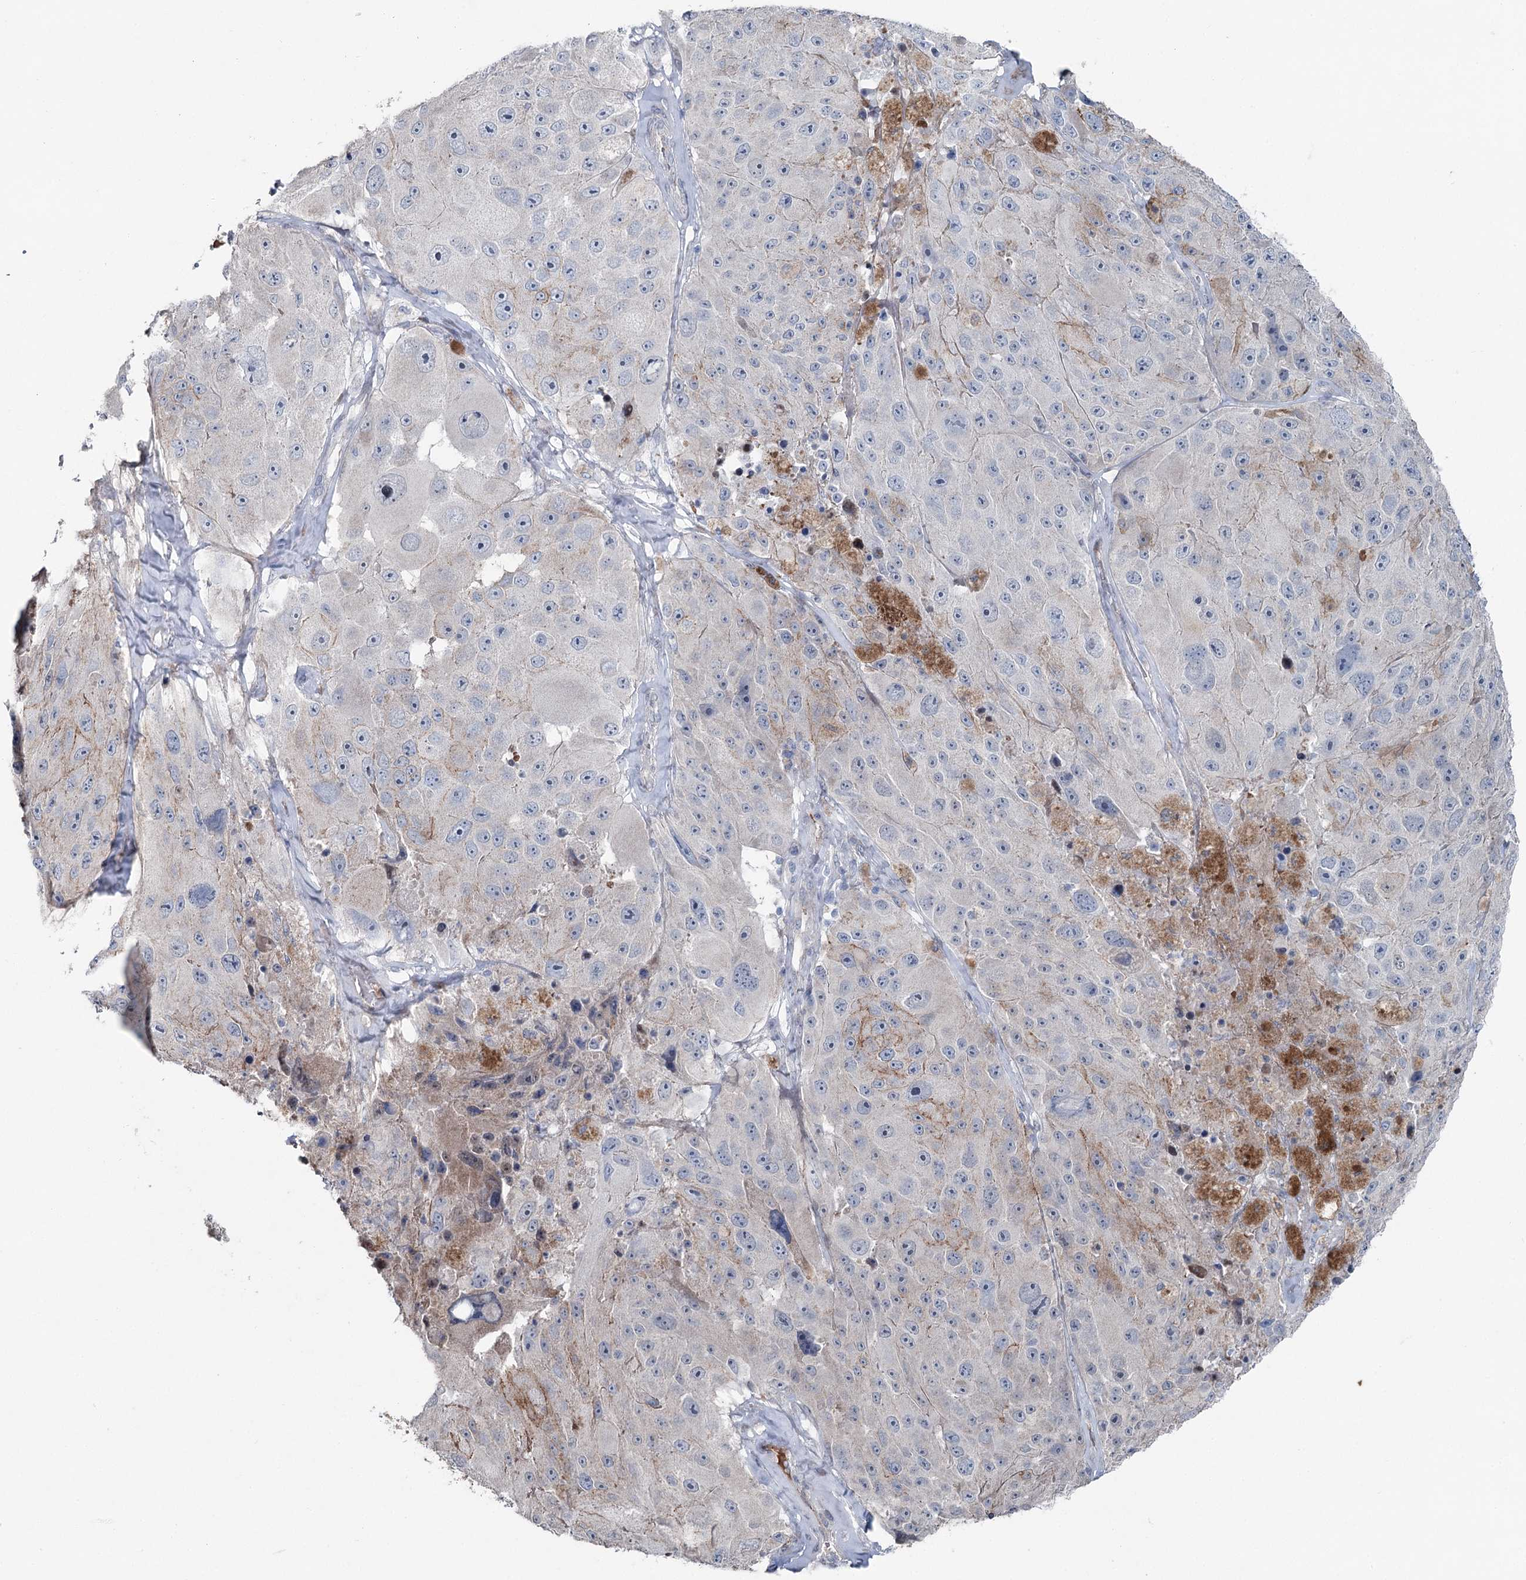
{"staining": {"intensity": "negative", "quantity": "none", "location": "none"}, "tissue": "melanoma", "cell_type": "Tumor cells", "image_type": "cancer", "snomed": [{"axis": "morphology", "description": "Malignant melanoma, Metastatic site"}, {"axis": "topography", "description": "Lymph node"}], "caption": "Tumor cells show no significant staining in malignant melanoma (metastatic site).", "gene": "FAM120B", "patient": {"sex": "male", "age": 62}}